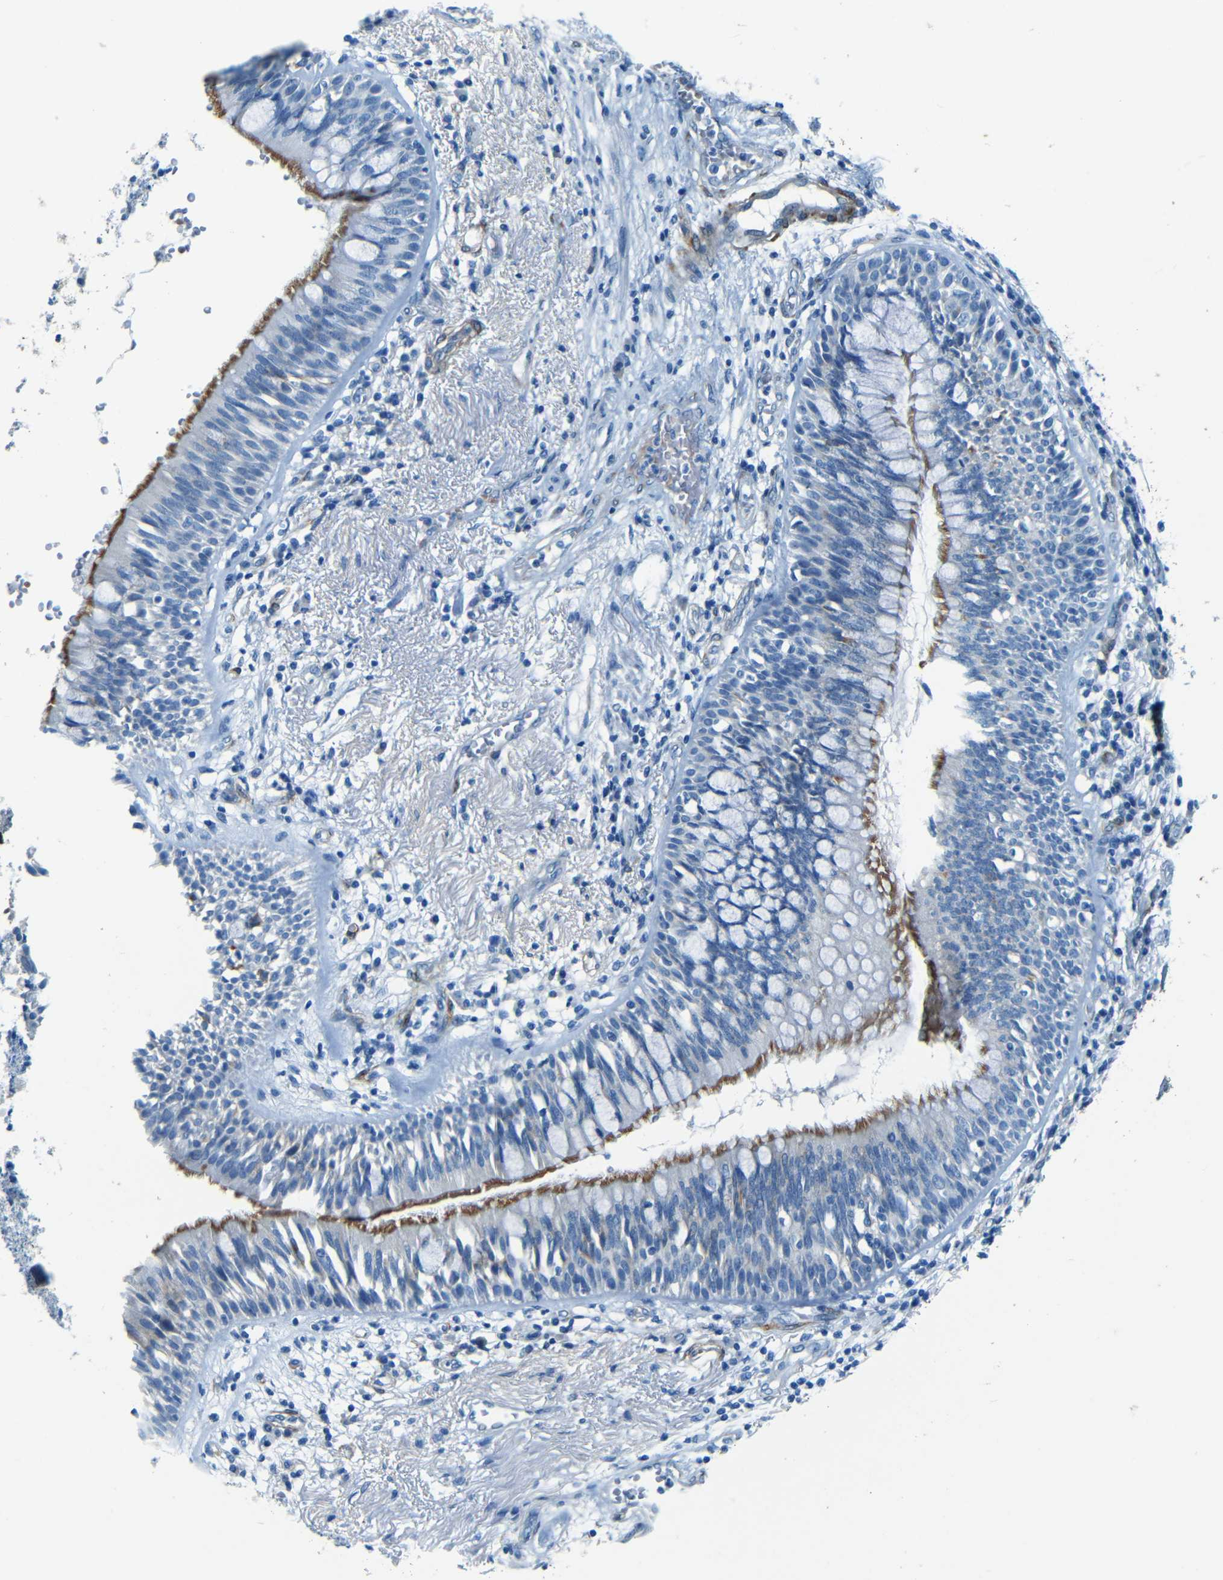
{"staining": {"intensity": "moderate", "quantity": "25%-75%", "location": "cytoplasmic/membranous"}, "tissue": "bronchus", "cell_type": "Respiratory epithelial cells", "image_type": "normal", "snomed": [{"axis": "morphology", "description": "Normal tissue, NOS"}, {"axis": "morphology", "description": "Adenocarcinoma, NOS"}, {"axis": "morphology", "description": "Adenocarcinoma, metastatic, NOS"}, {"axis": "topography", "description": "Lymph node"}, {"axis": "topography", "description": "Bronchus"}, {"axis": "topography", "description": "Lung"}], "caption": "Respiratory epithelial cells reveal moderate cytoplasmic/membranous positivity in approximately 25%-75% of cells in unremarkable bronchus.", "gene": "MAP2", "patient": {"sex": "female", "age": 54}}